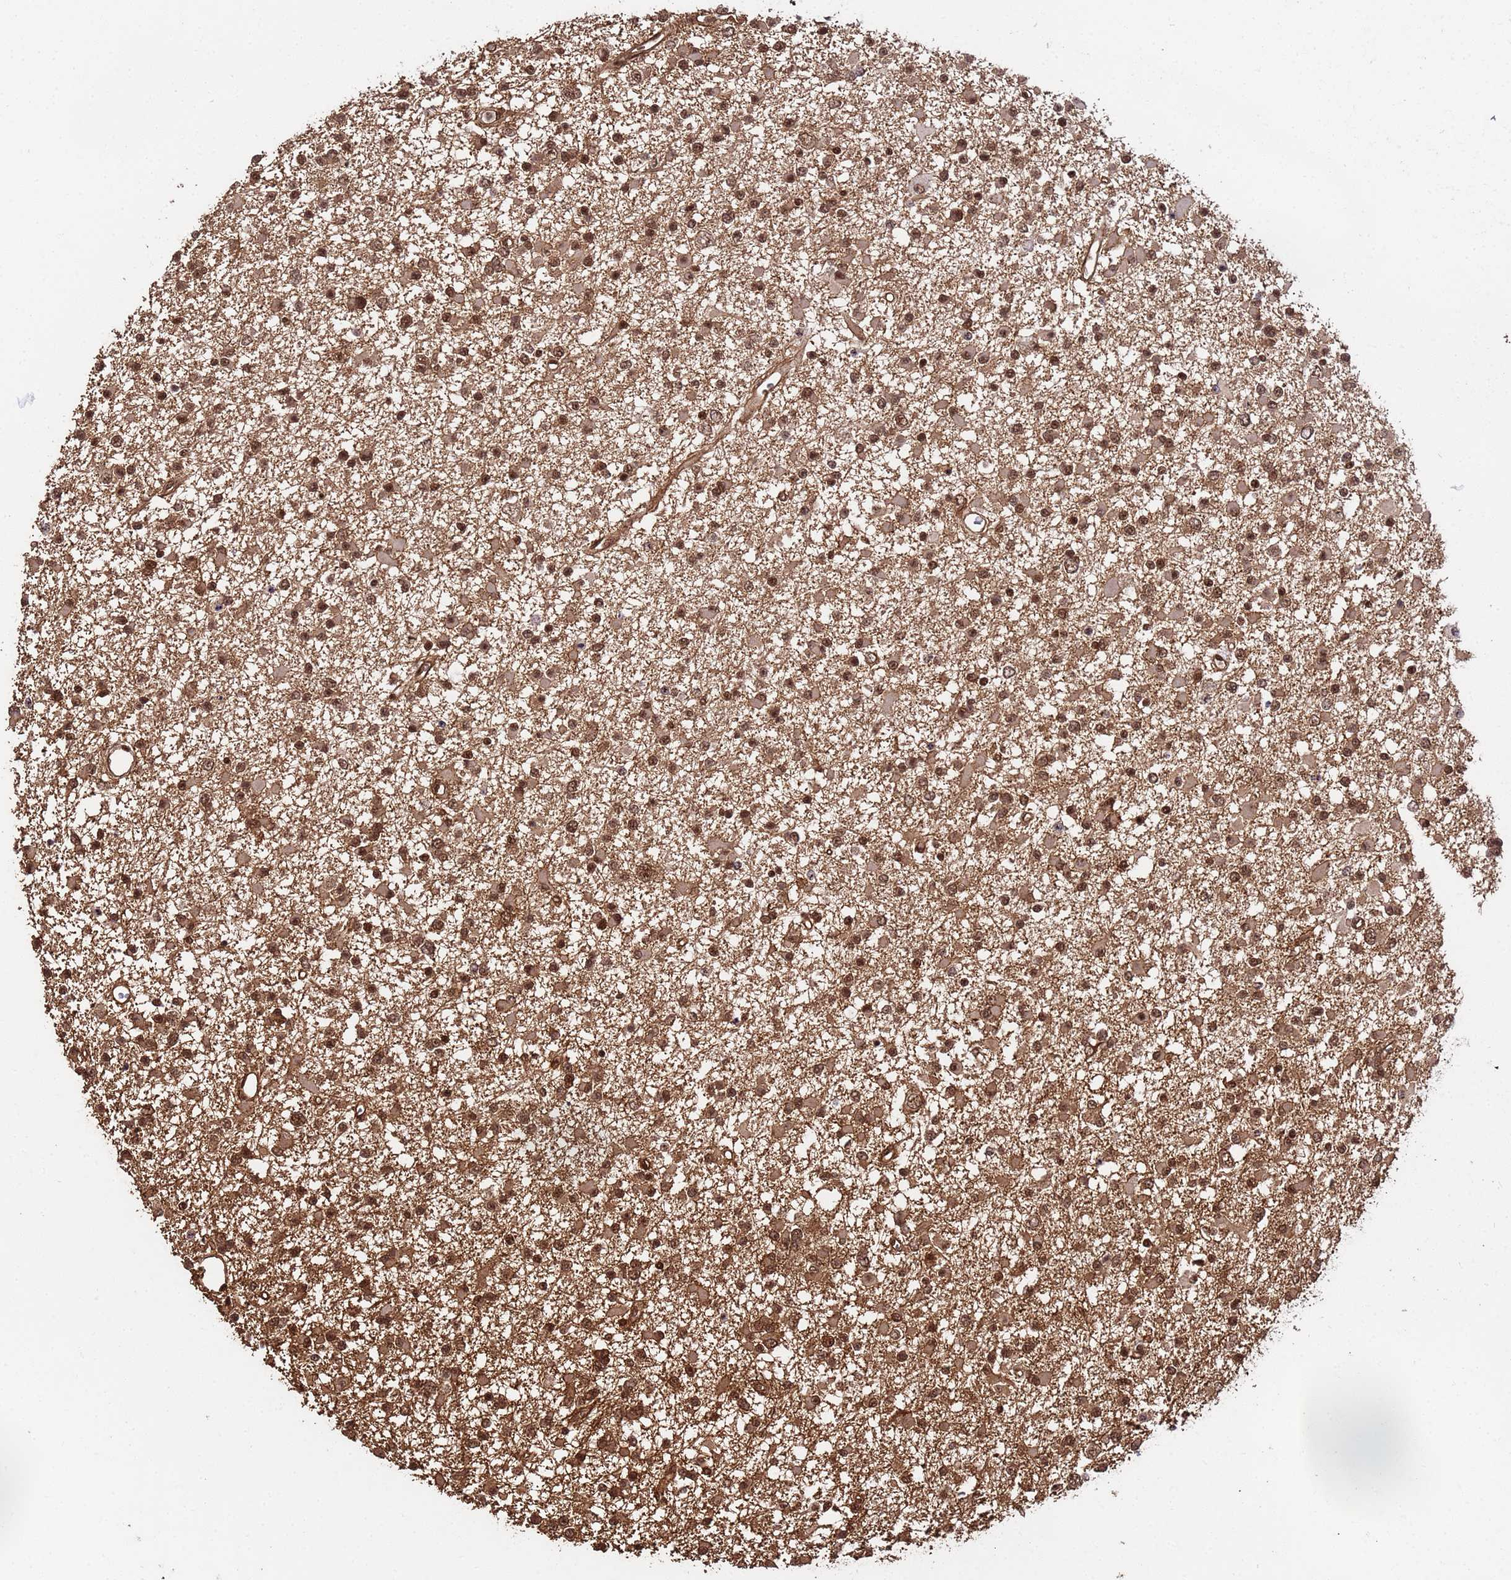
{"staining": {"intensity": "strong", "quantity": ">75%", "location": "cytoplasmic/membranous,nuclear"}, "tissue": "glioma", "cell_type": "Tumor cells", "image_type": "cancer", "snomed": [{"axis": "morphology", "description": "Glioma, malignant, Low grade"}, {"axis": "topography", "description": "Brain"}], "caption": "High-power microscopy captured an IHC photomicrograph of glioma, revealing strong cytoplasmic/membranous and nuclear positivity in approximately >75% of tumor cells. The protein of interest is shown in brown color, while the nuclei are stained blue.", "gene": "SYF2", "patient": {"sex": "female", "age": 22}}